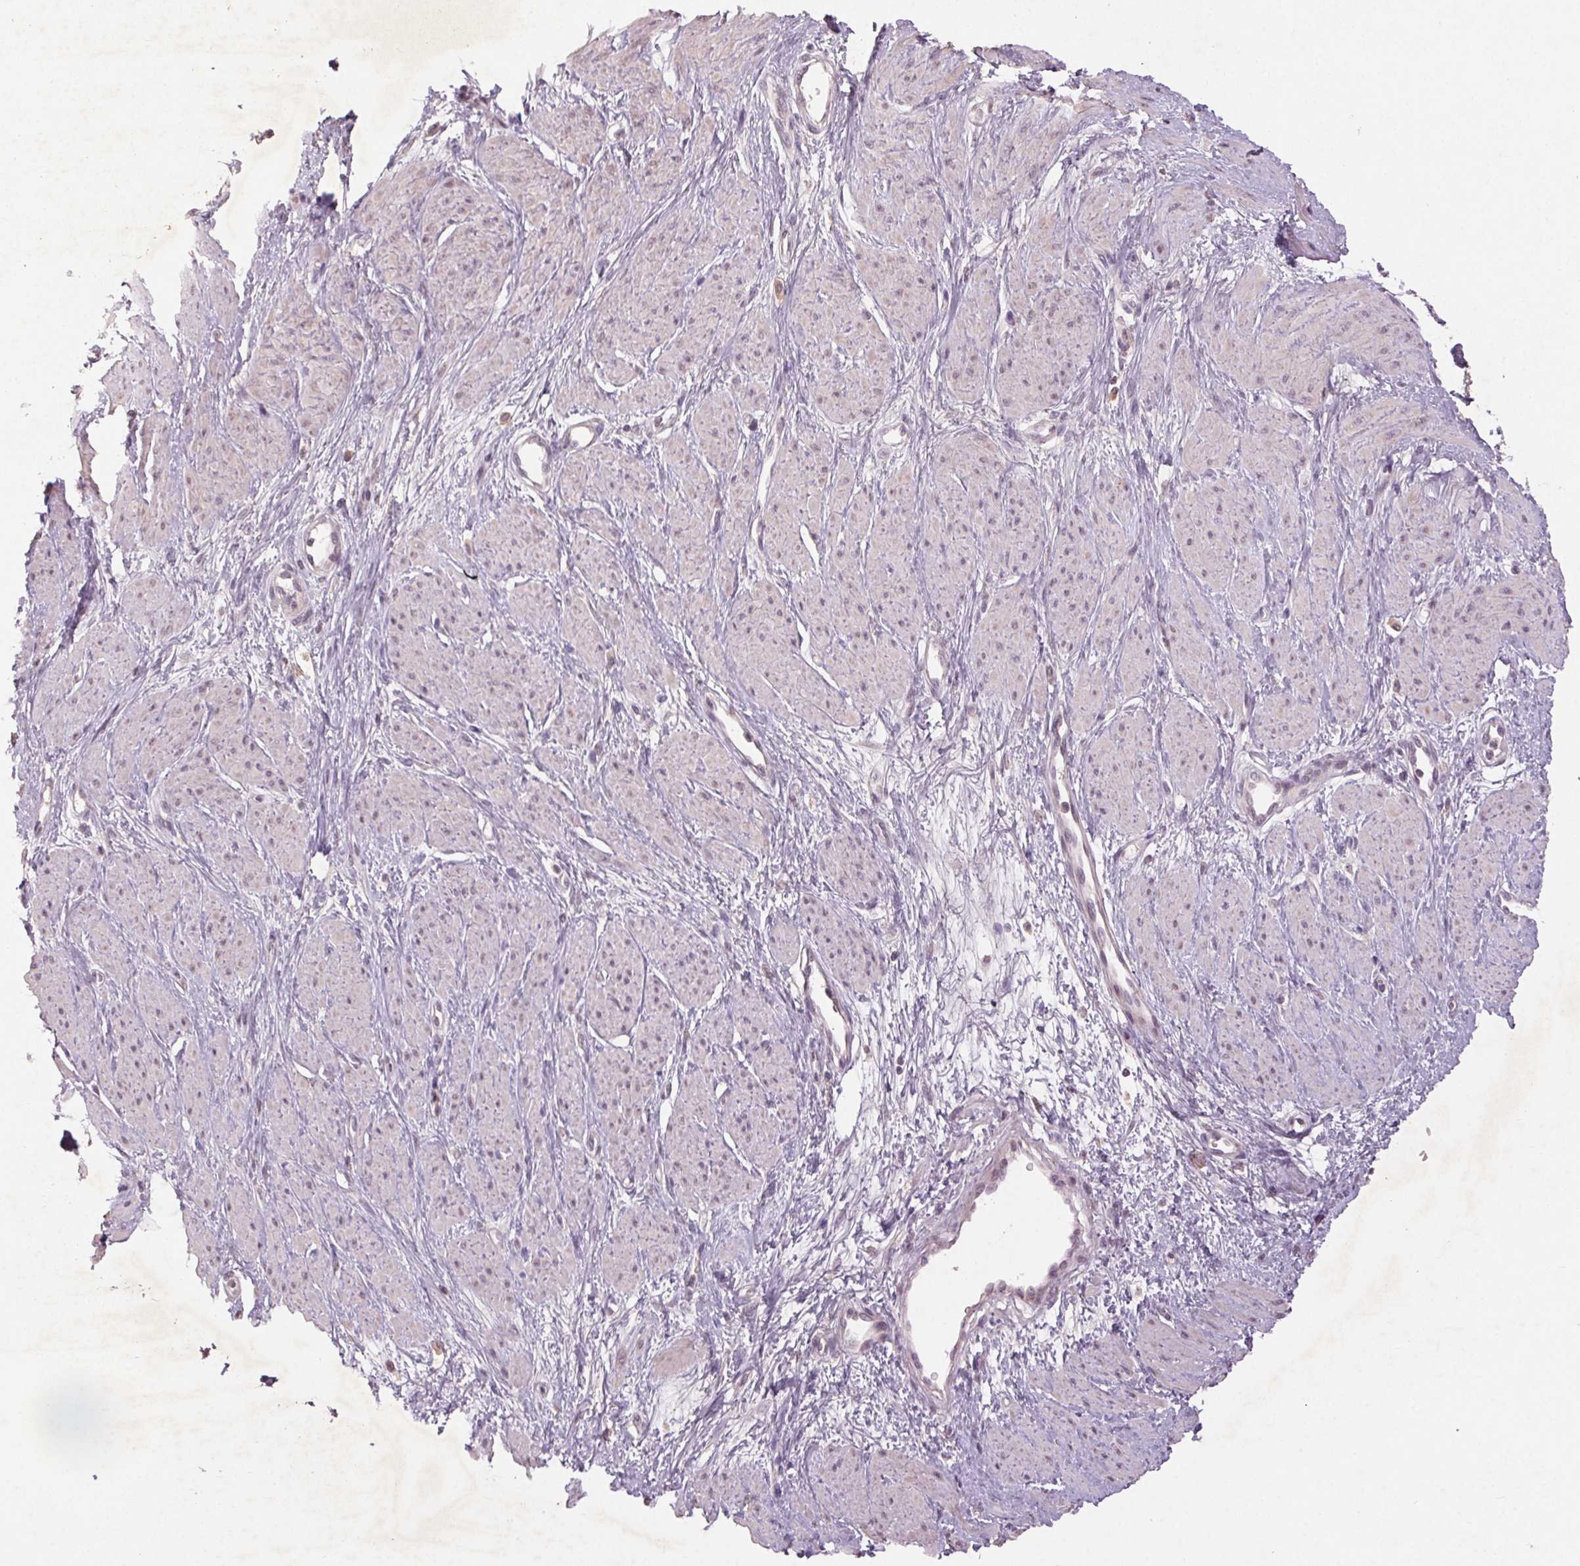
{"staining": {"intensity": "negative", "quantity": "none", "location": "none"}, "tissue": "smooth muscle", "cell_type": "Smooth muscle cells", "image_type": "normal", "snomed": [{"axis": "morphology", "description": "Normal tissue, NOS"}, {"axis": "topography", "description": "Smooth muscle"}, {"axis": "topography", "description": "Uterus"}], "caption": "High power microscopy histopathology image of an IHC image of normal smooth muscle, revealing no significant positivity in smooth muscle cells. (DAB immunohistochemistry (IHC) with hematoxylin counter stain).", "gene": "ENSG00000255641", "patient": {"sex": "female", "age": 39}}